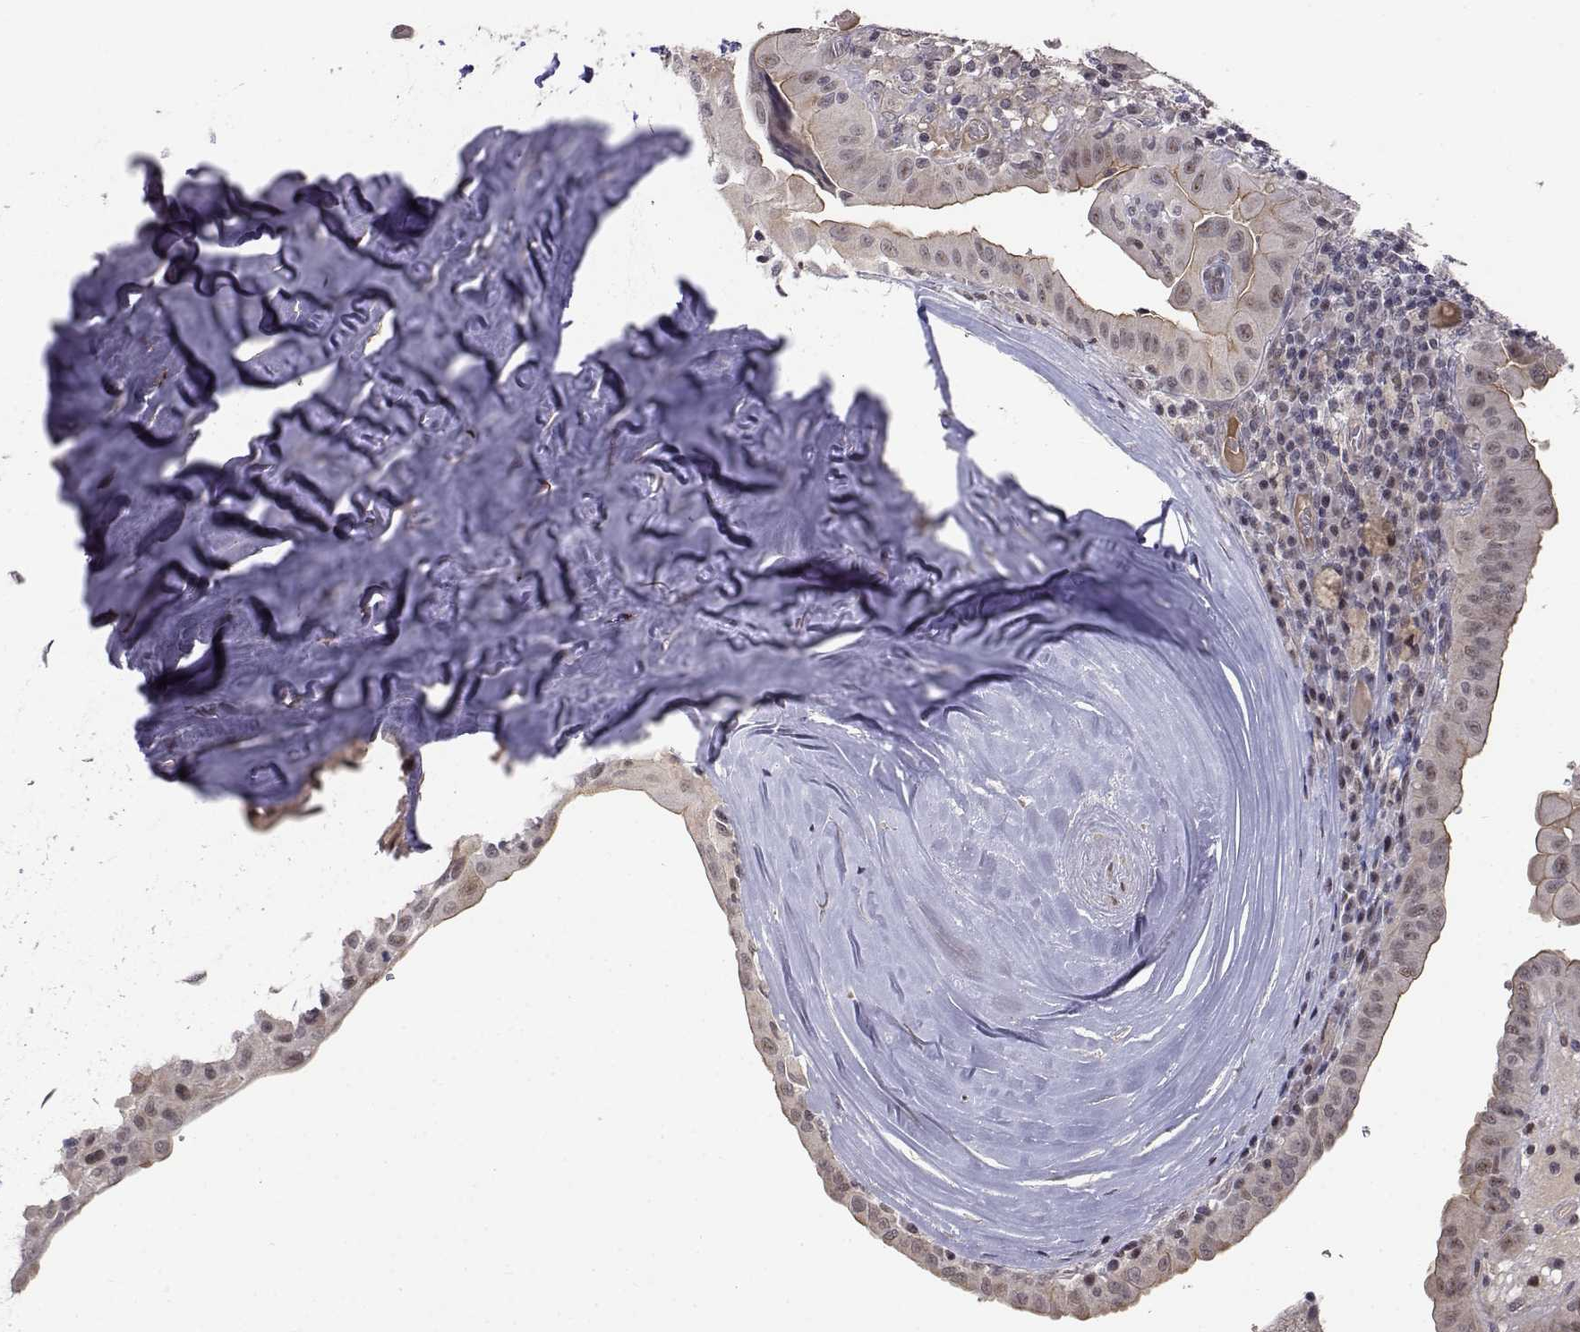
{"staining": {"intensity": "negative", "quantity": "none", "location": "none"}, "tissue": "thyroid cancer", "cell_type": "Tumor cells", "image_type": "cancer", "snomed": [{"axis": "morphology", "description": "Papillary adenocarcinoma, NOS"}, {"axis": "topography", "description": "Thyroid gland"}], "caption": "Image shows no significant protein positivity in tumor cells of thyroid cancer (papillary adenocarcinoma).", "gene": "ITGA7", "patient": {"sex": "female", "age": 37}}